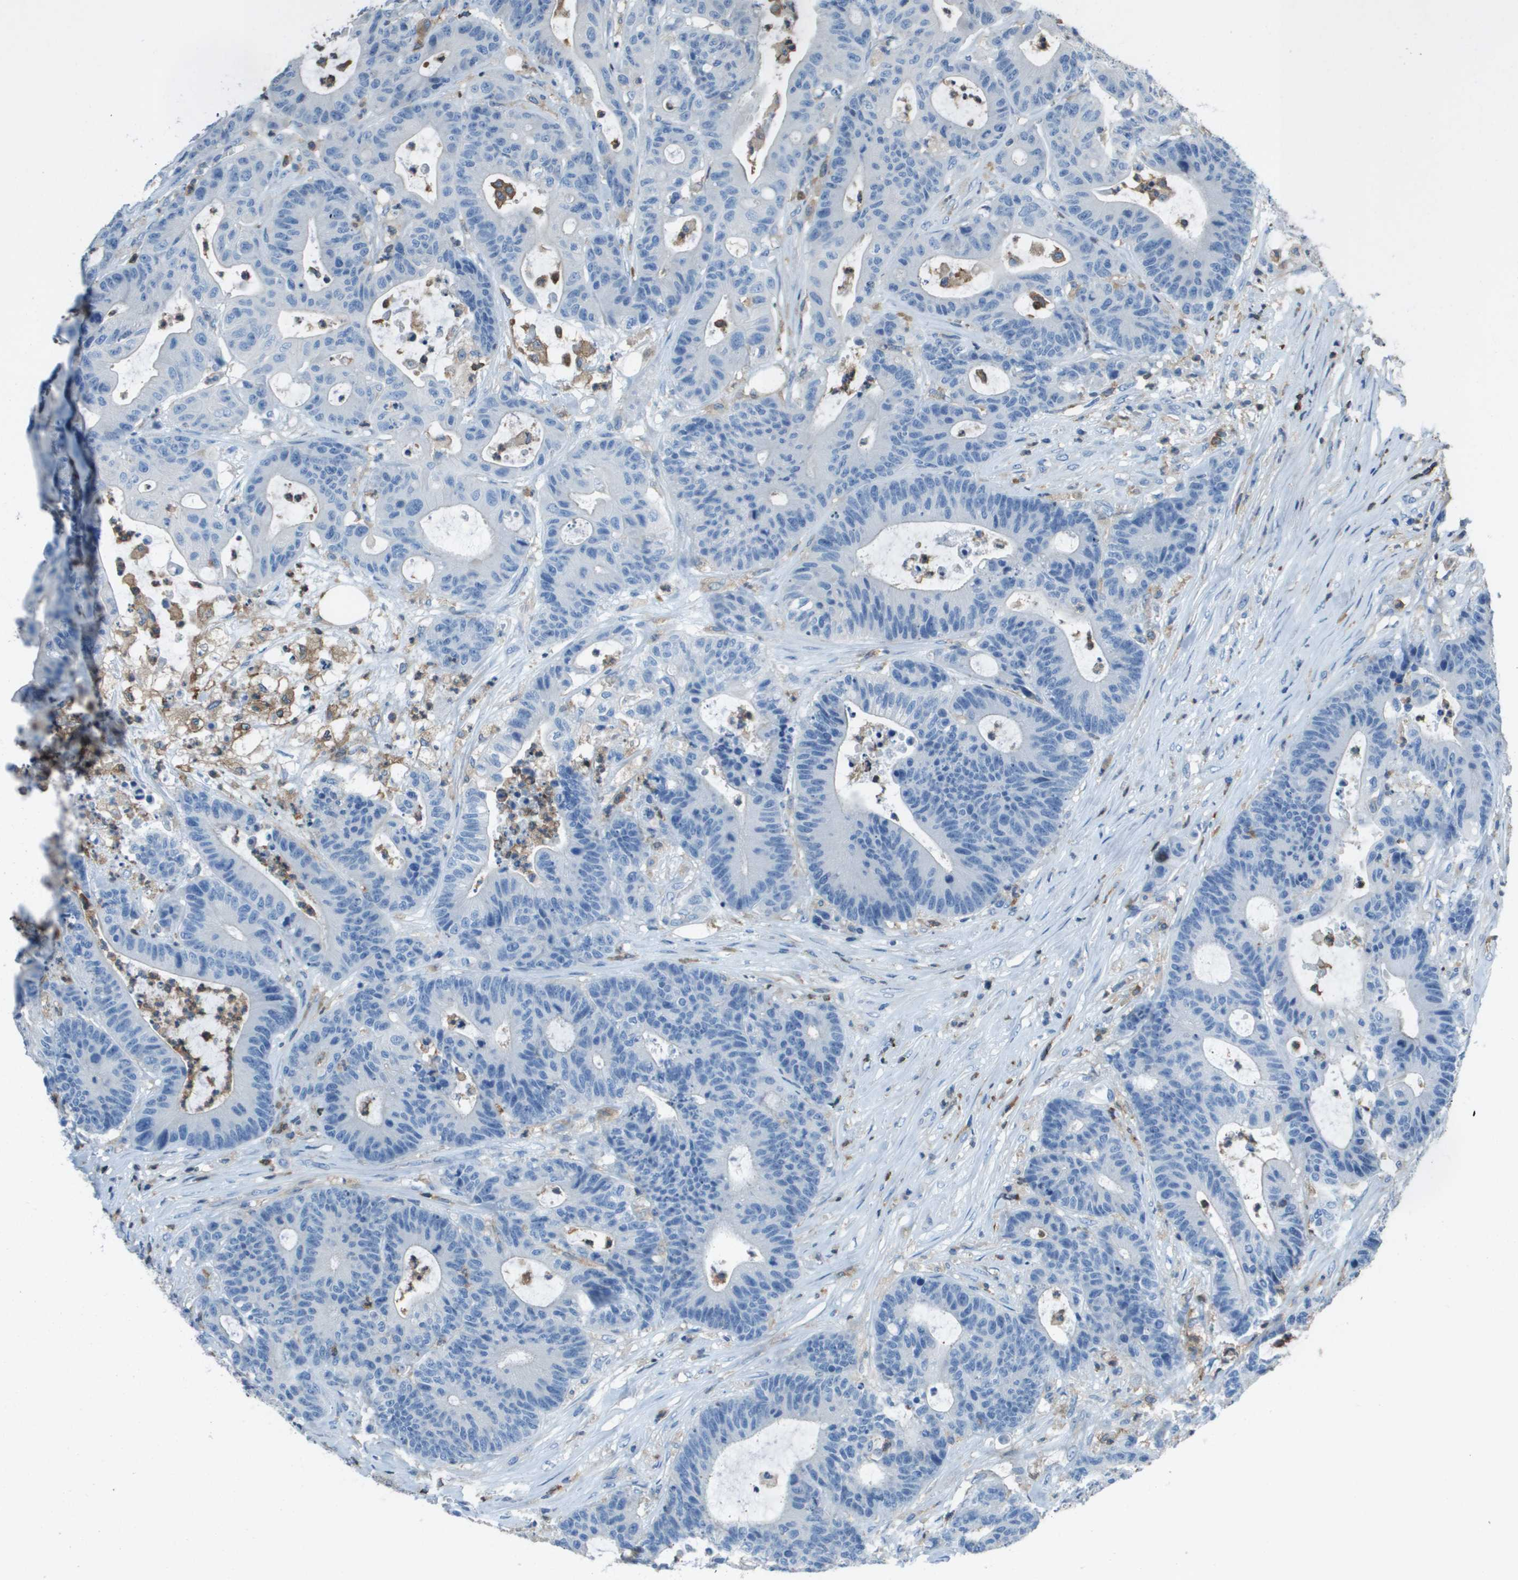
{"staining": {"intensity": "negative", "quantity": "none", "location": "none"}, "tissue": "colorectal cancer", "cell_type": "Tumor cells", "image_type": "cancer", "snomed": [{"axis": "morphology", "description": "Adenocarcinoma, NOS"}, {"axis": "topography", "description": "Colon"}], "caption": "Immunohistochemical staining of adenocarcinoma (colorectal) shows no significant expression in tumor cells.", "gene": "APBB1IP", "patient": {"sex": "female", "age": 84}}